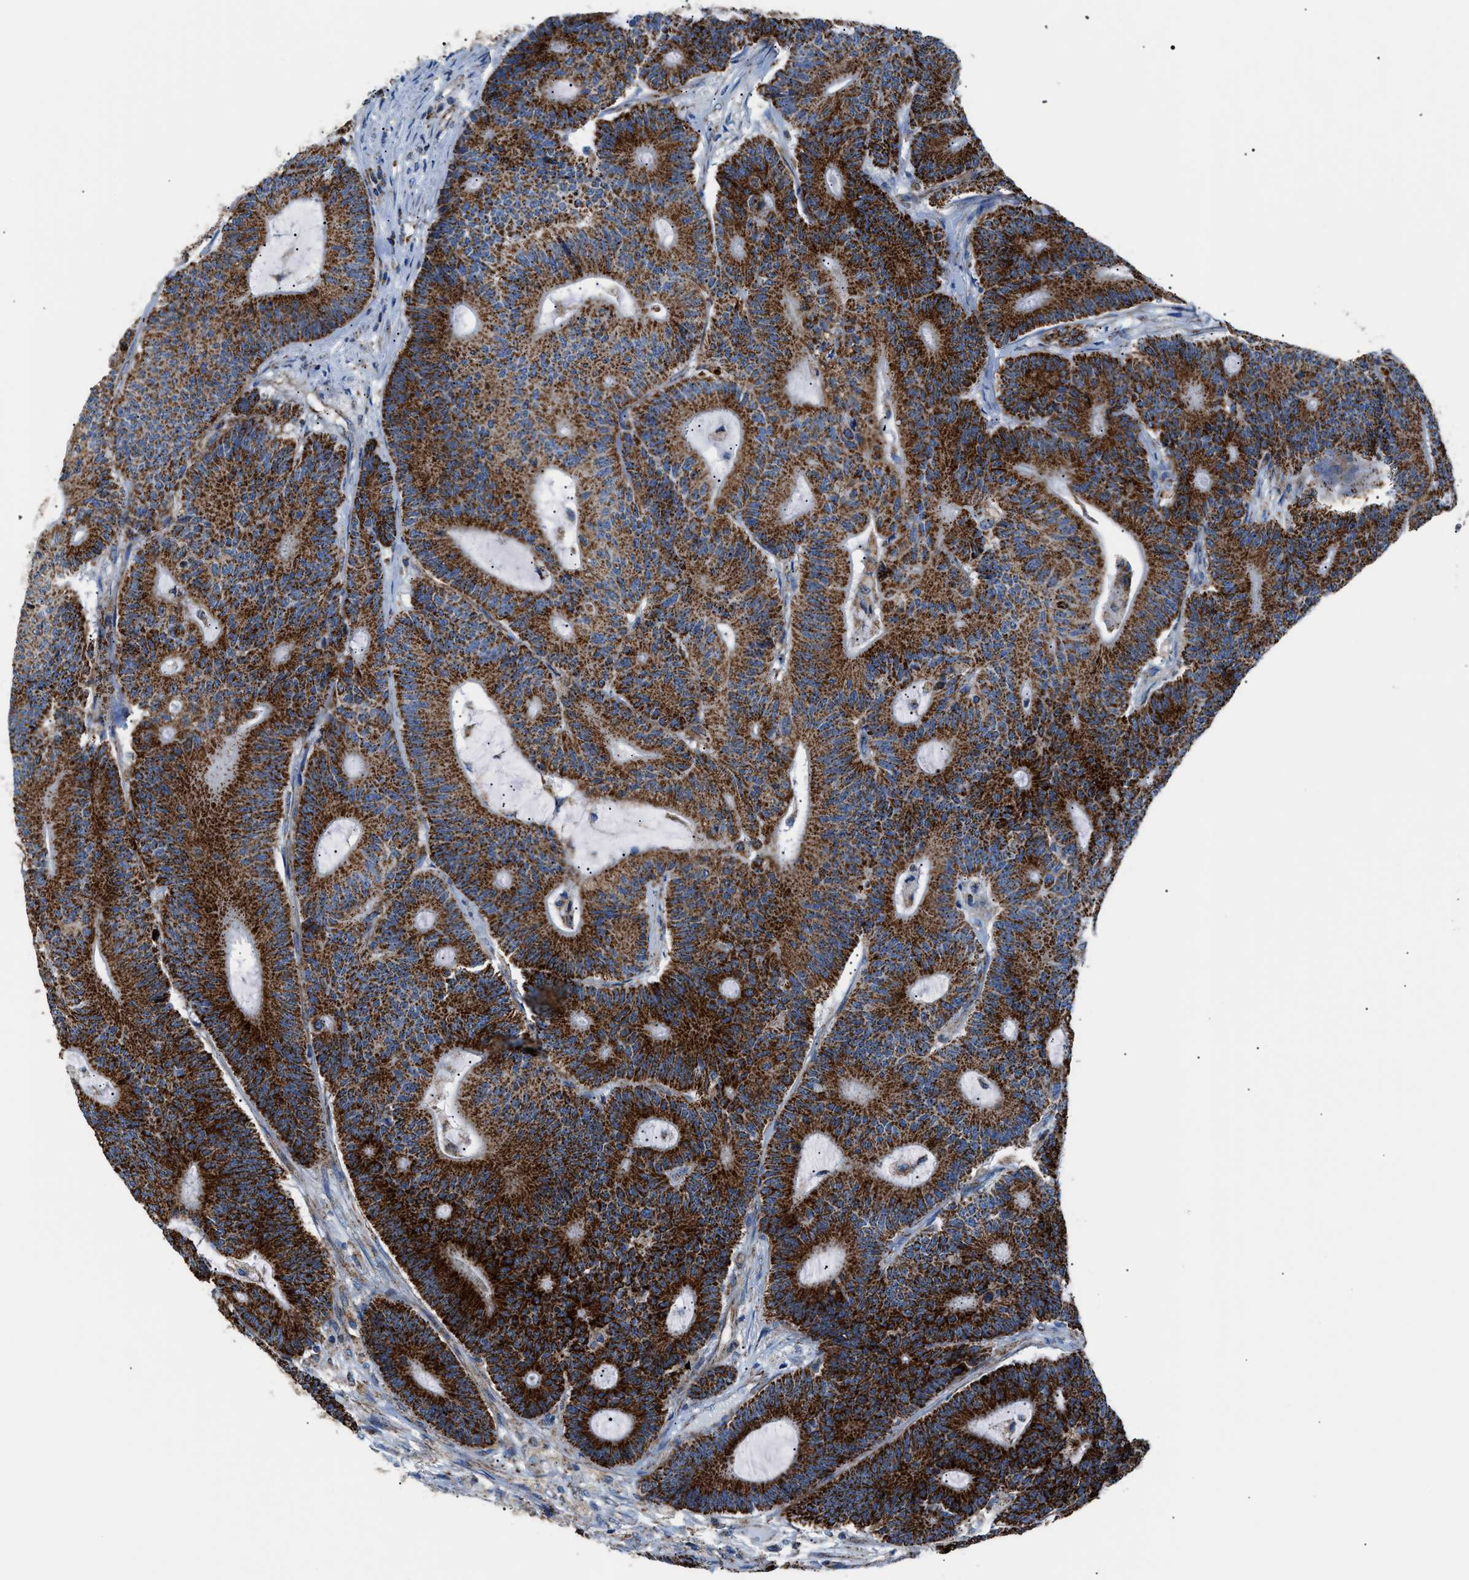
{"staining": {"intensity": "strong", "quantity": ">75%", "location": "cytoplasmic/membranous"}, "tissue": "colorectal cancer", "cell_type": "Tumor cells", "image_type": "cancer", "snomed": [{"axis": "morphology", "description": "Adenocarcinoma, NOS"}, {"axis": "topography", "description": "Colon"}], "caption": "Protein expression analysis of human colorectal cancer reveals strong cytoplasmic/membranous positivity in about >75% of tumor cells.", "gene": "PHB2", "patient": {"sex": "female", "age": 84}}